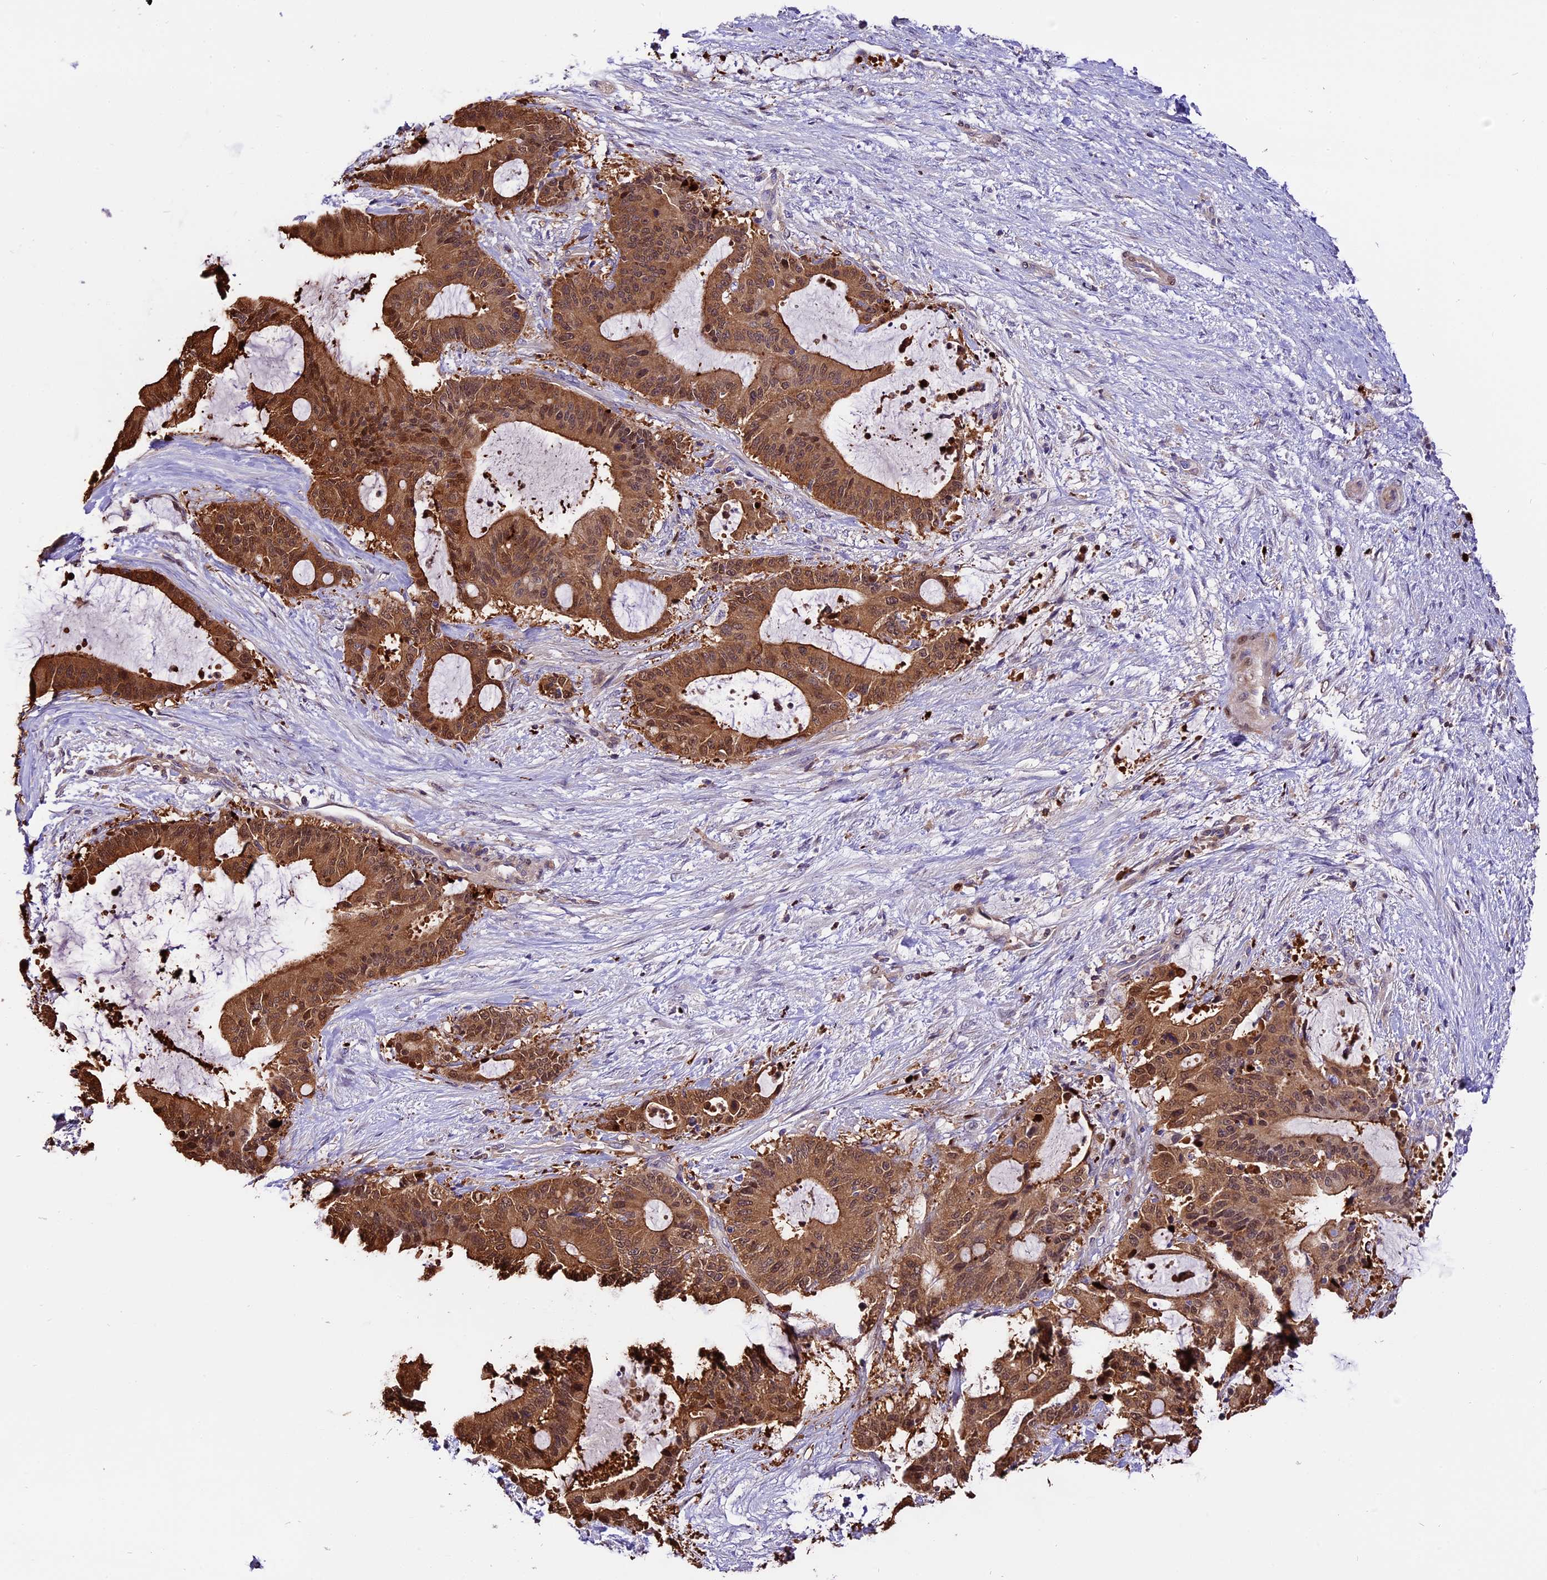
{"staining": {"intensity": "moderate", "quantity": ">75%", "location": "cytoplasmic/membranous,nuclear"}, "tissue": "liver cancer", "cell_type": "Tumor cells", "image_type": "cancer", "snomed": [{"axis": "morphology", "description": "Normal tissue, NOS"}, {"axis": "morphology", "description": "Cholangiocarcinoma"}, {"axis": "topography", "description": "Liver"}, {"axis": "topography", "description": "Peripheral nerve tissue"}], "caption": "Human liver cholangiocarcinoma stained with a protein marker exhibits moderate staining in tumor cells.", "gene": "MAP3K7CL", "patient": {"sex": "female", "age": 73}}